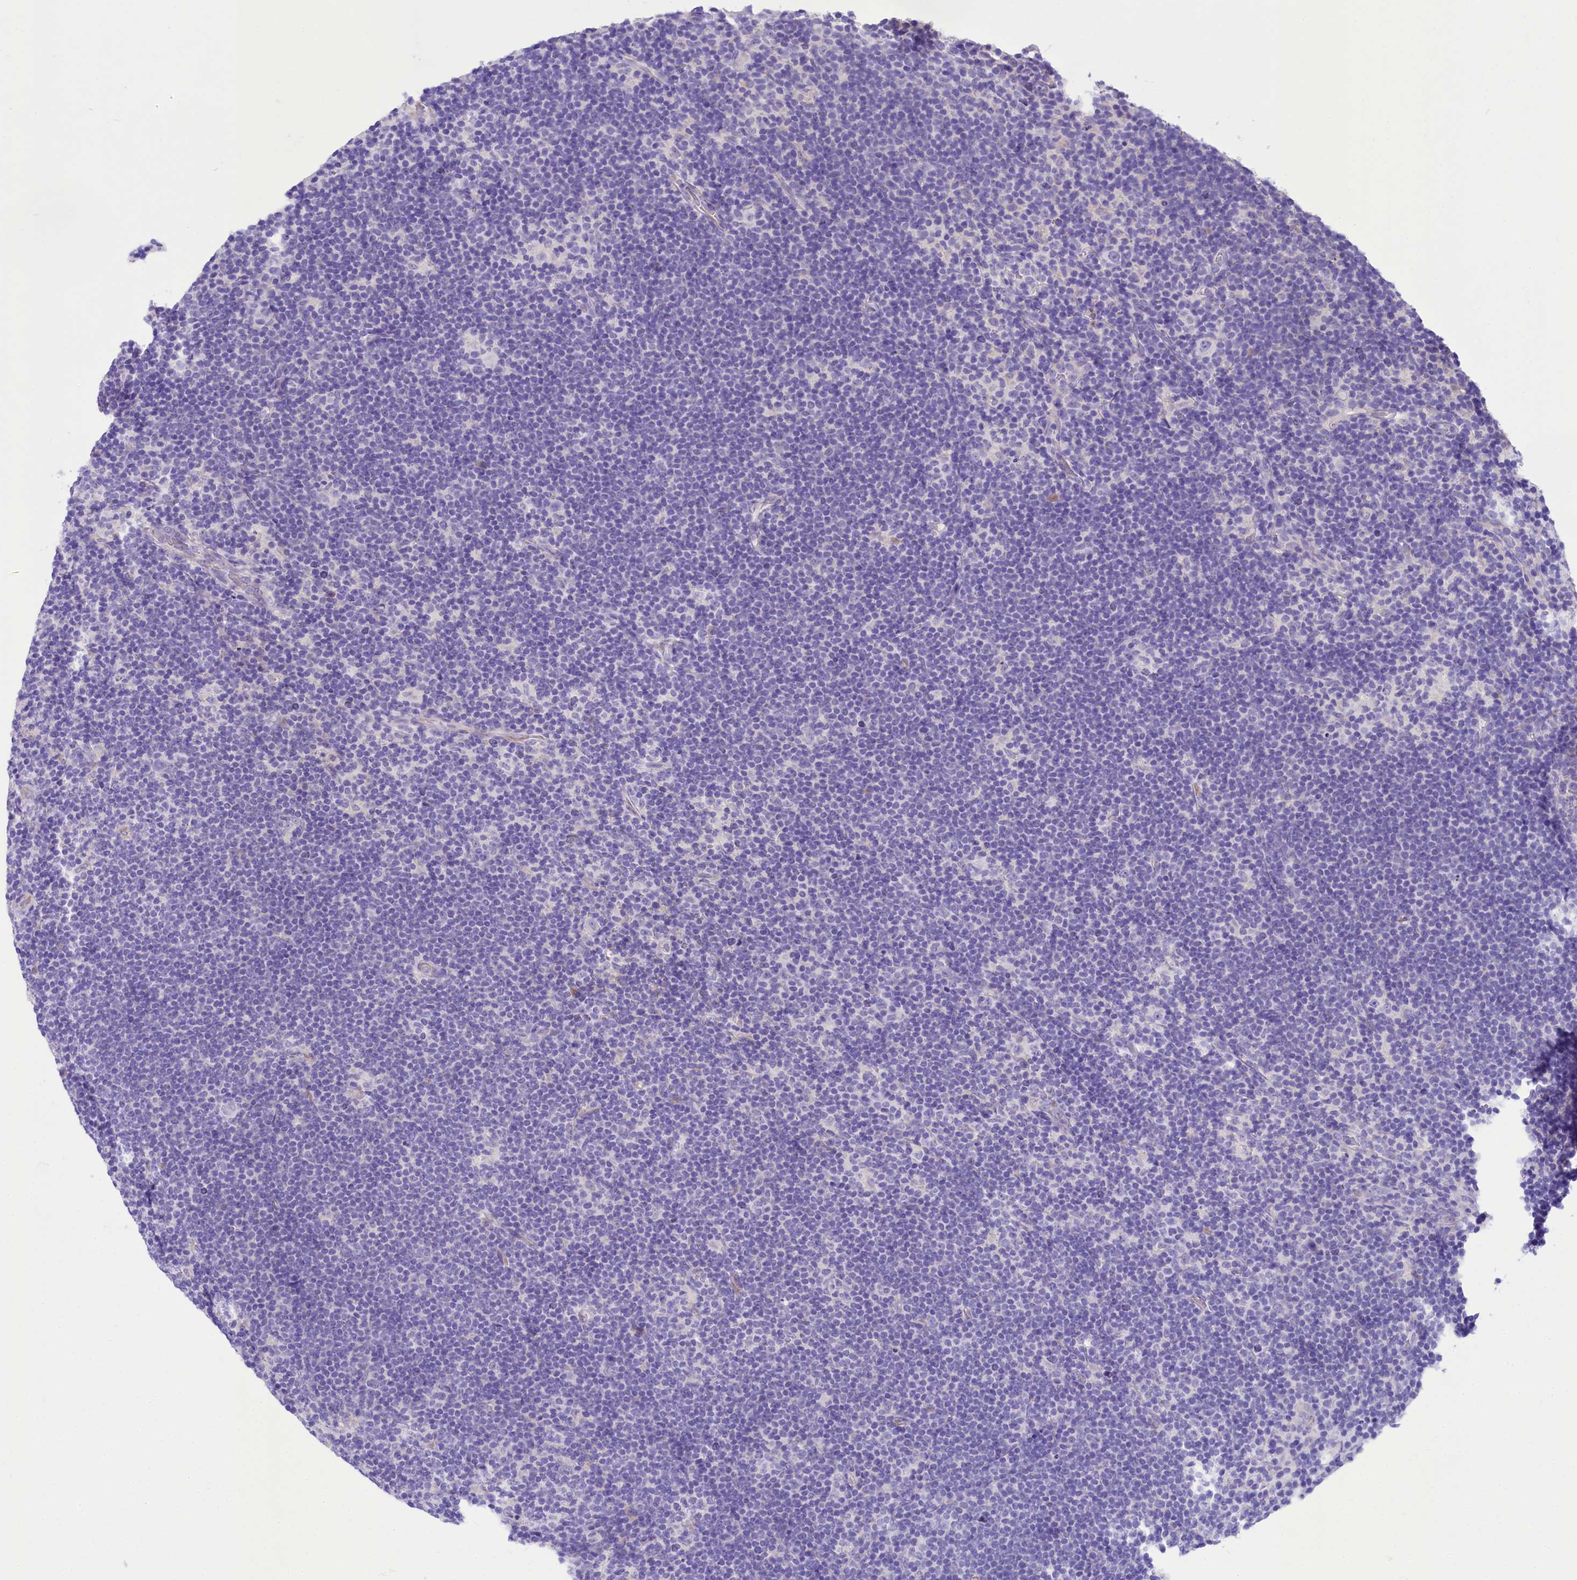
{"staining": {"intensity": "negative", "quantity": "none", "location": "none"}, "tissue": "lymphoma", "cell_type": "Tumor cells", "image_type": "cancer", "snomed": [{"axis": "morphology", "description": "Hodgkin's disease, NOS"}, {"axis": "topography", "description": "Lymph node"}], "caption": "An IHC photomicrograph of Hodgkin's disease is shown. There is no staining in tumor cells of Hodgkin's disease. (Stains: DAB (3,3'-diaminobenzidine) IHC with hematoxylin counter stain, Microscopy: brightfield microscopy at high magnification).", "gene": "A2ML1", "patient": {"sex": "female", "age": 57}}